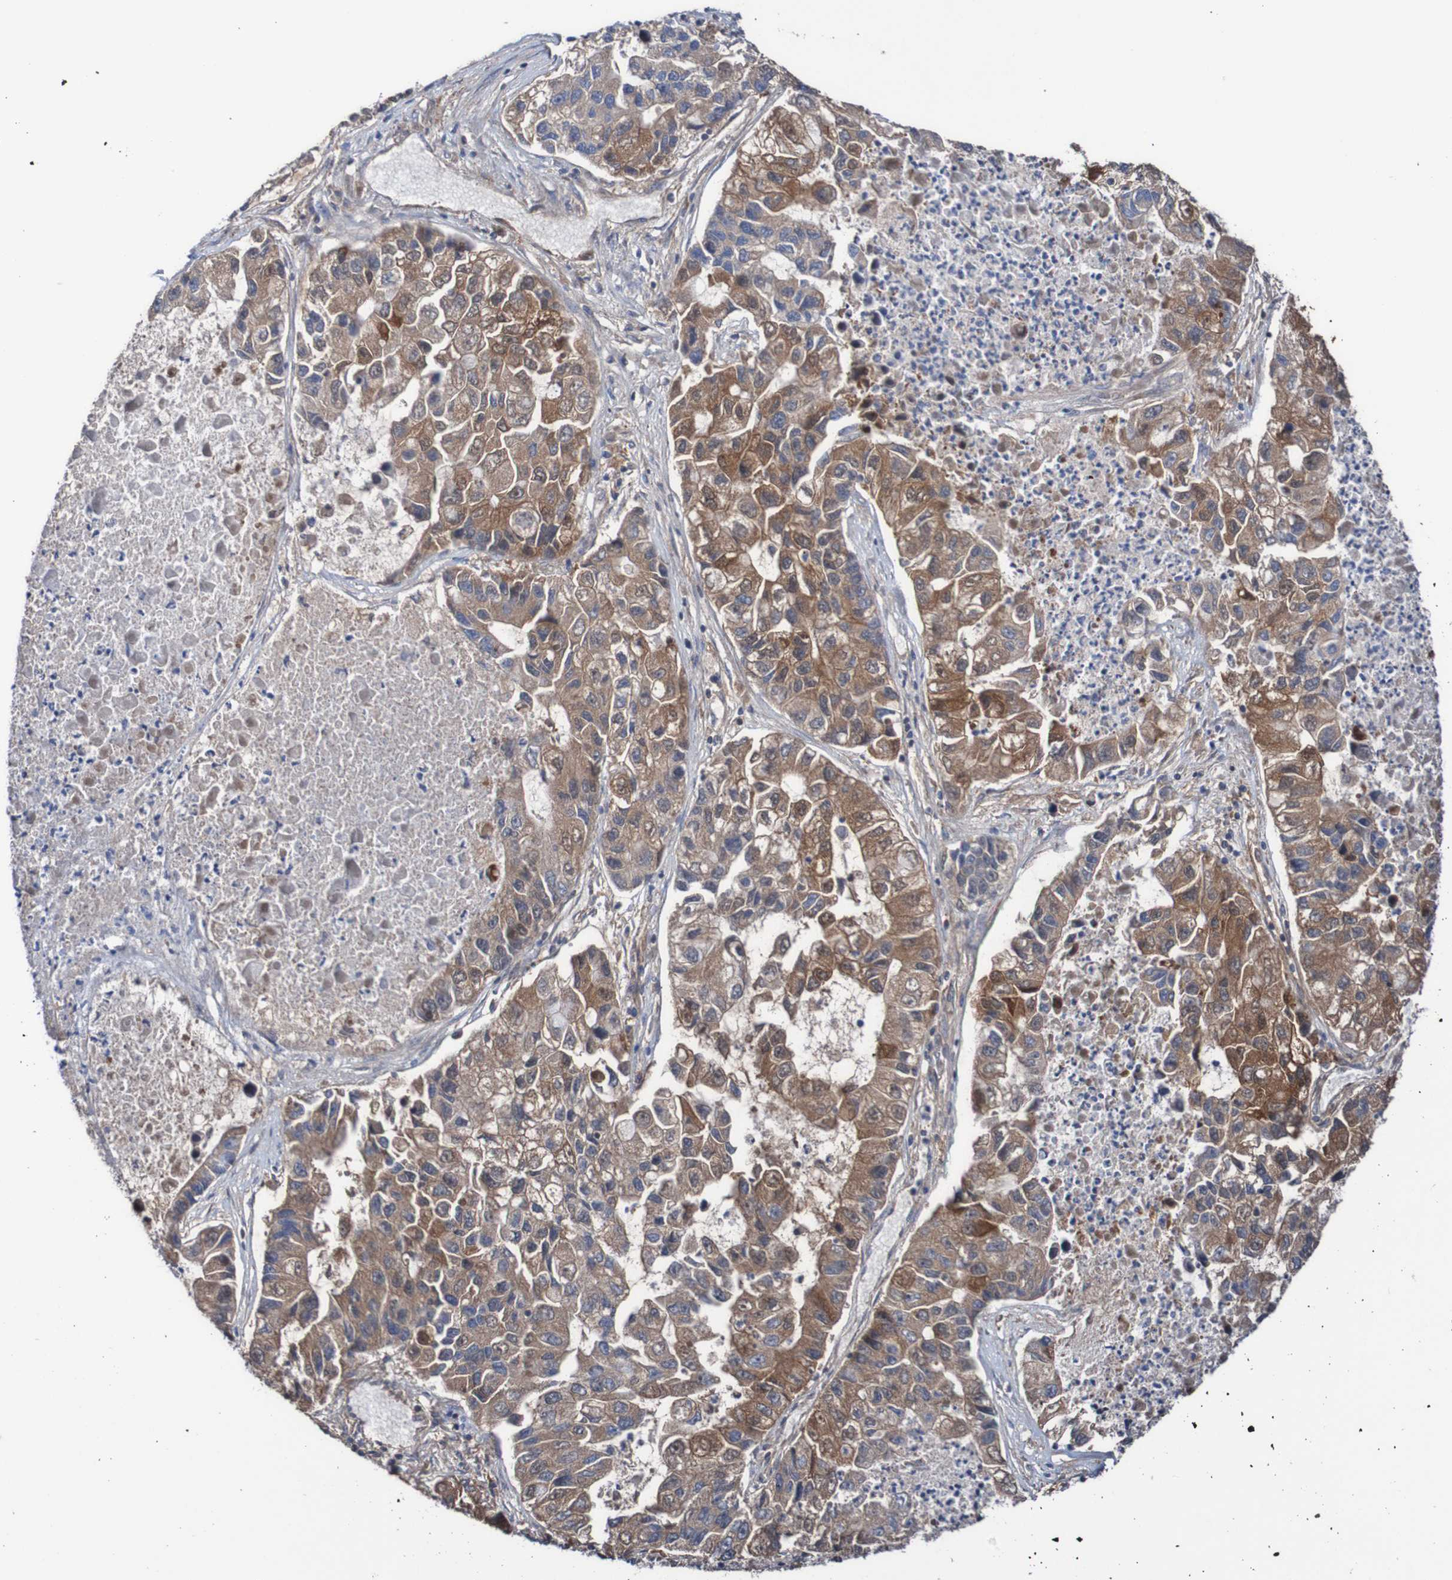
{"staining": {"intensity": "moderate", "quantity": ">75%", "location": "cytoplasmic/membranous"}, "tissue": "lung cancer", "cell_type": "Tumor cells", "image_type": "cancer", "snomed": [{"axis": "morphology", "description": "Adenocarcinoma, NOS"}, {"axis": "topography", "description": "Lung"}], "caption": "Human lung cancer (adenocarcinoma) stained with a protein marker displays moderate staining in tumor cells.", "gene": "RIGI", "patient": {"sex": "female", "age": 51}}